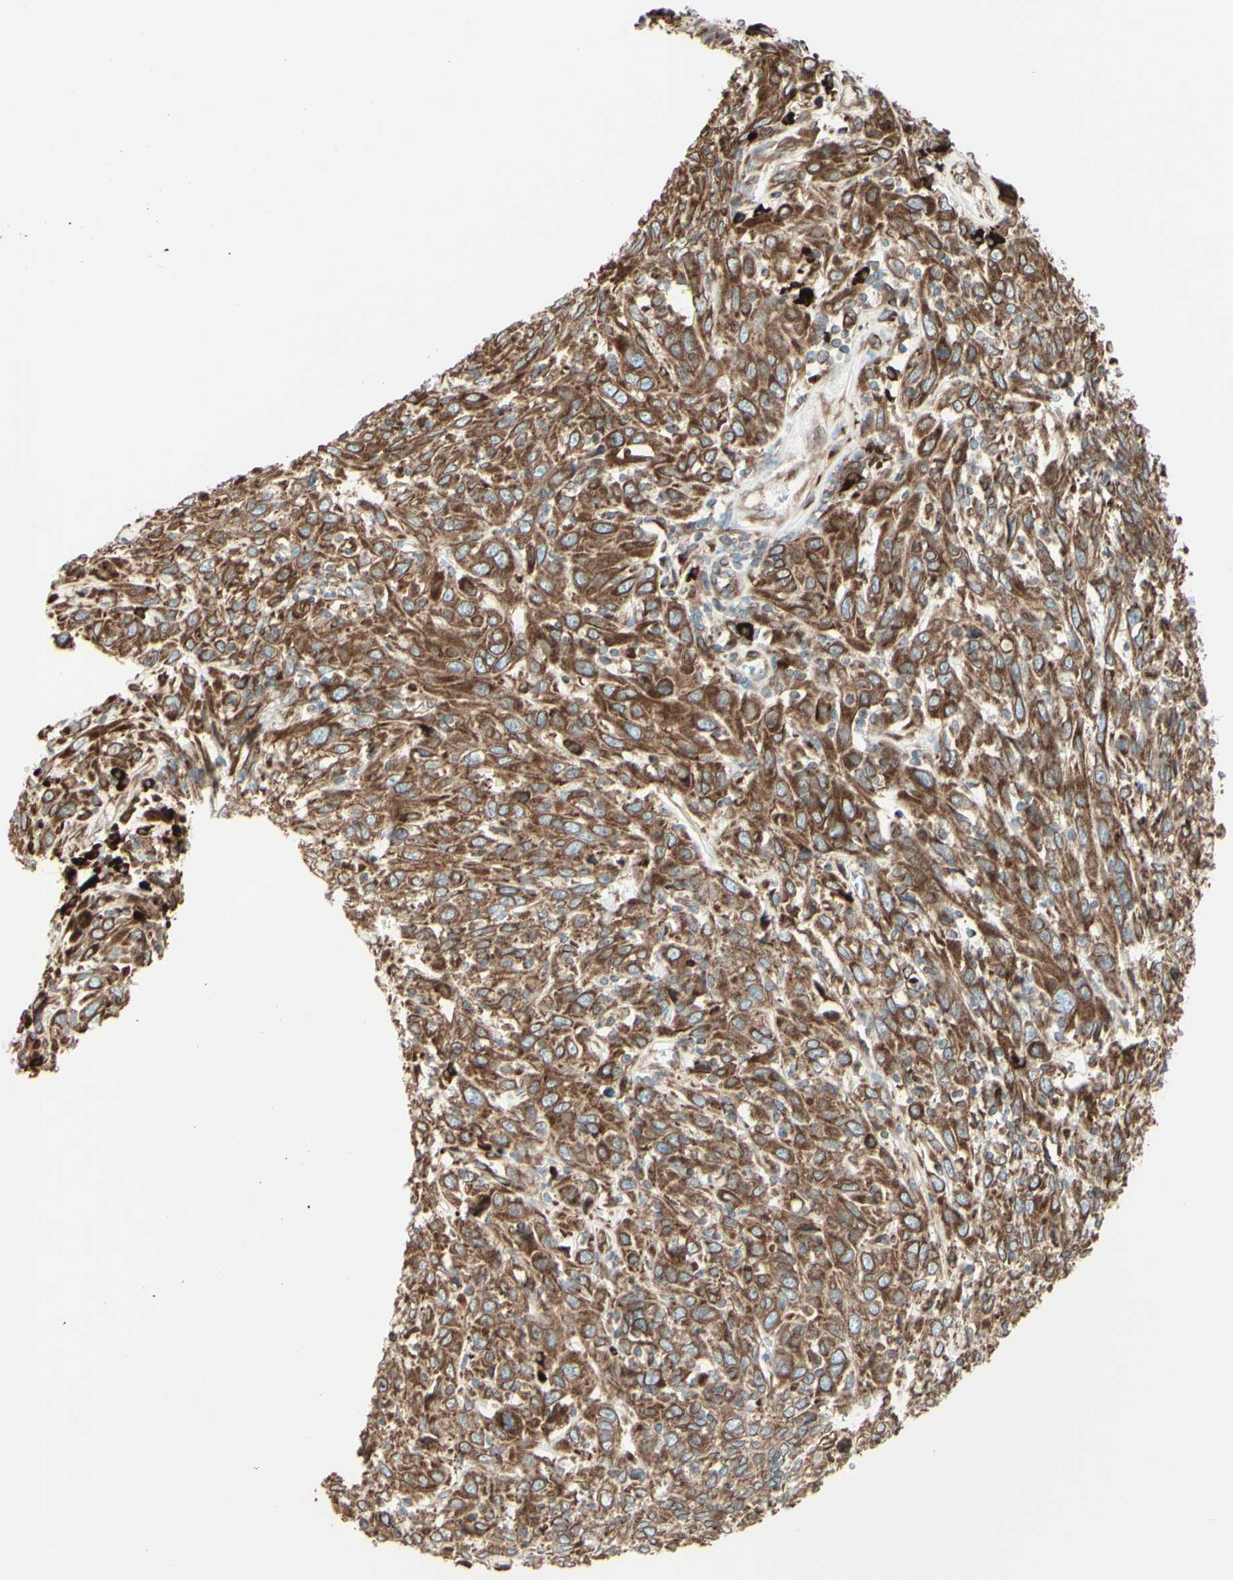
{"staining": {"intensity": "strong", "quantity": ">75%", "location": "cytoplasmic/membranous"}, "tissue": "cervical cancer", "cell_type": "Tumor cells", "image_type": "cancer", "snomed": [{"axis": "morphology", "description": "Squamous cell carcinoma, NOS"}, {"axis": "topography", "description": "Cervix"}], "caption": "There is high levels of strong cytoplasmic/membranous positivity in tumor cells of cervical cancer, as demonstrated by immunohistochemical staining (brown color).", "gene": "DNAJB11", "patient": {"sex": "female", "age": 46}}